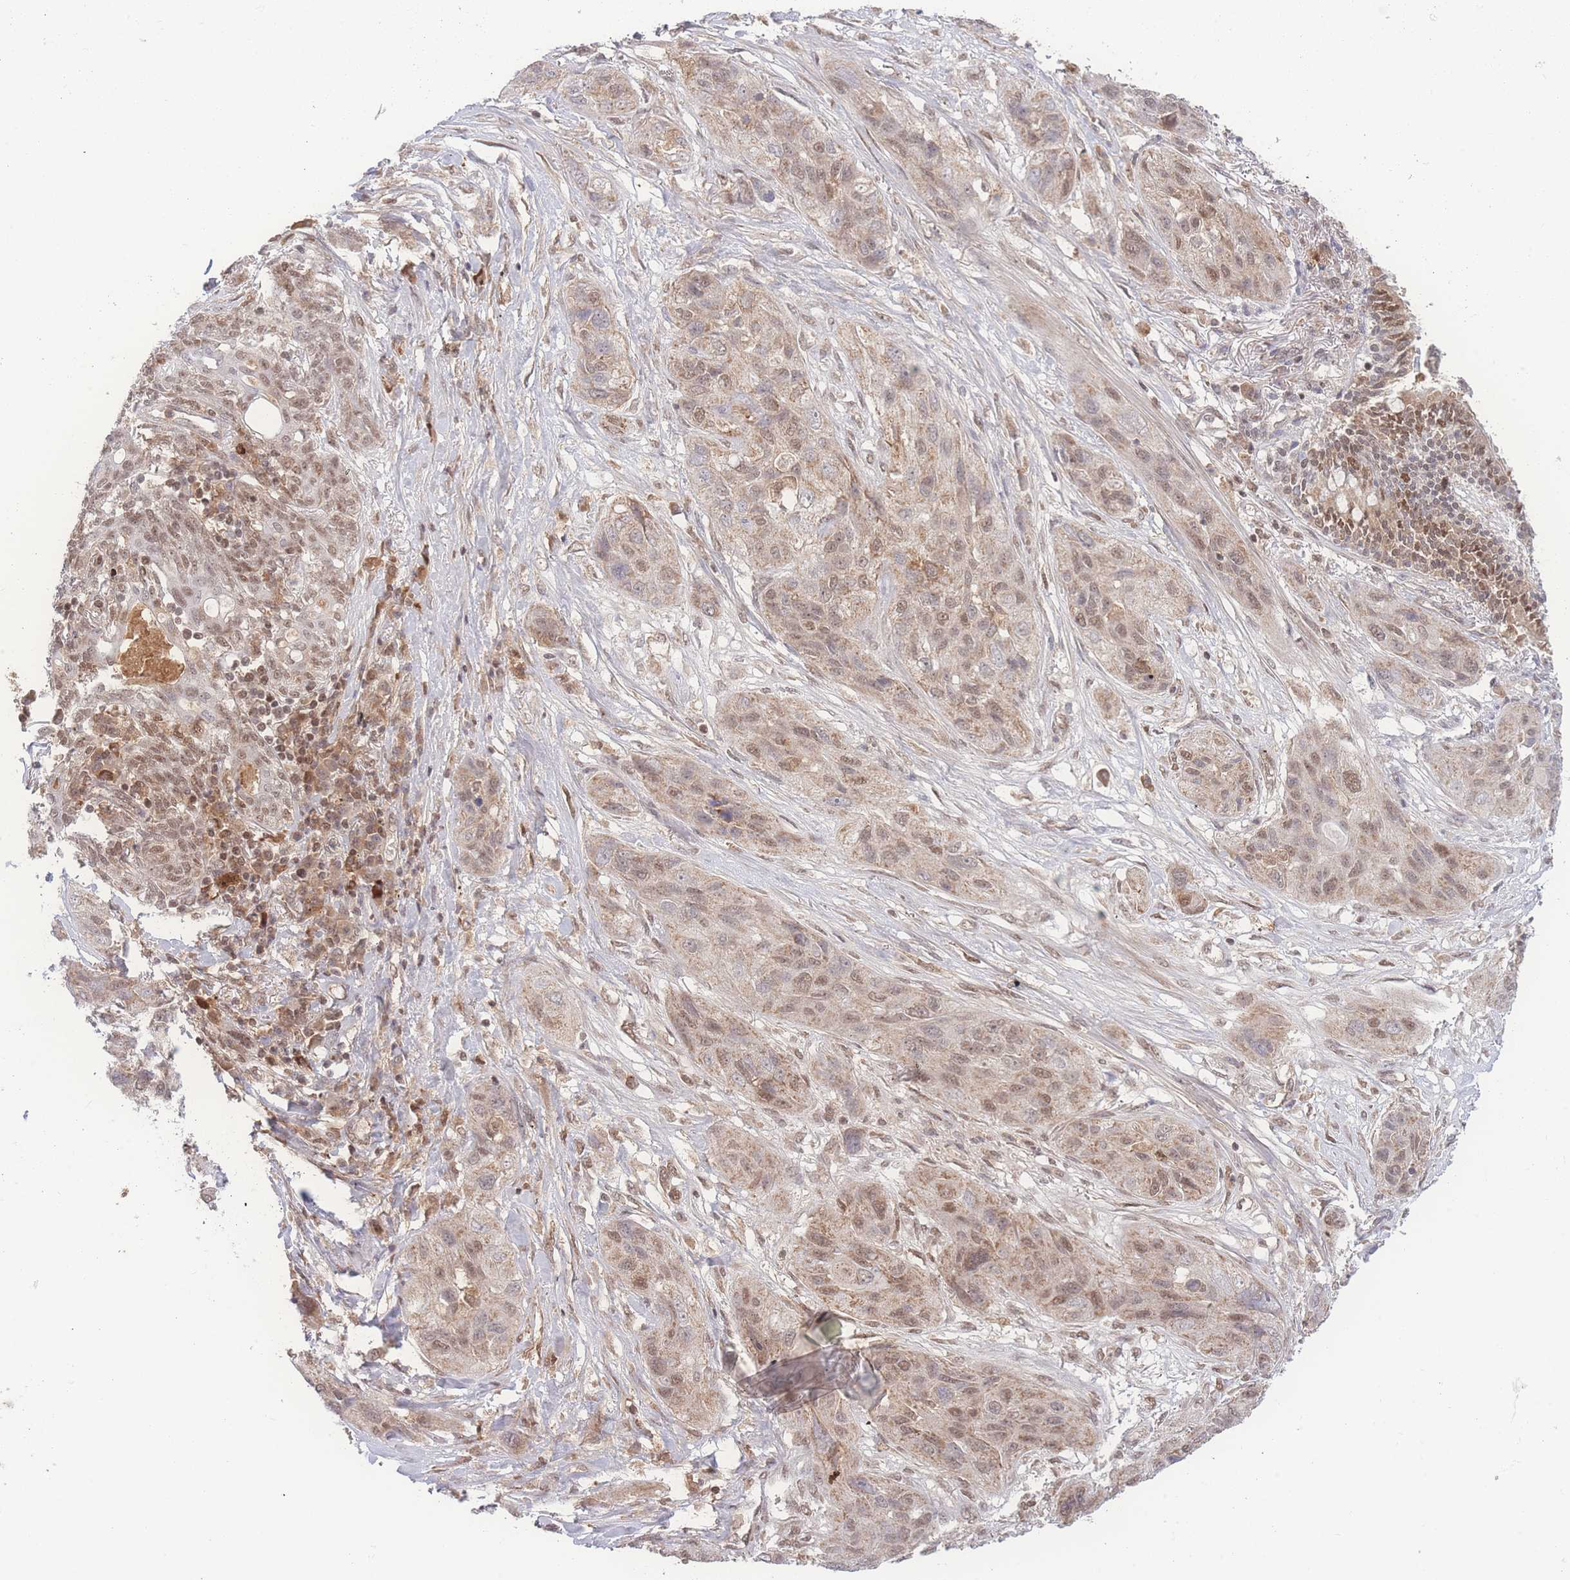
{"staining": {"intensity": "weak", "quantity": ">75%", "location": "cytoplasmic/membranous,nuclear"}, "tissue": "lung cancer", "cell_type": "Tumor cells", "image_type": "cancer", "snomed": [{"axis": "morphology", "description": "Squamous cell carcinoma, NOS"}, {"axis": "topography", "description": "Lung"}], "caption": "A brown stain highlights weak cytoplasmic/membranous and nuclear positivity of a protein in lung cancer (squamous cell carcinoma) tumor cells.", "gene": "RAVER1", "patient": {"sex": "female", "age": 70}}